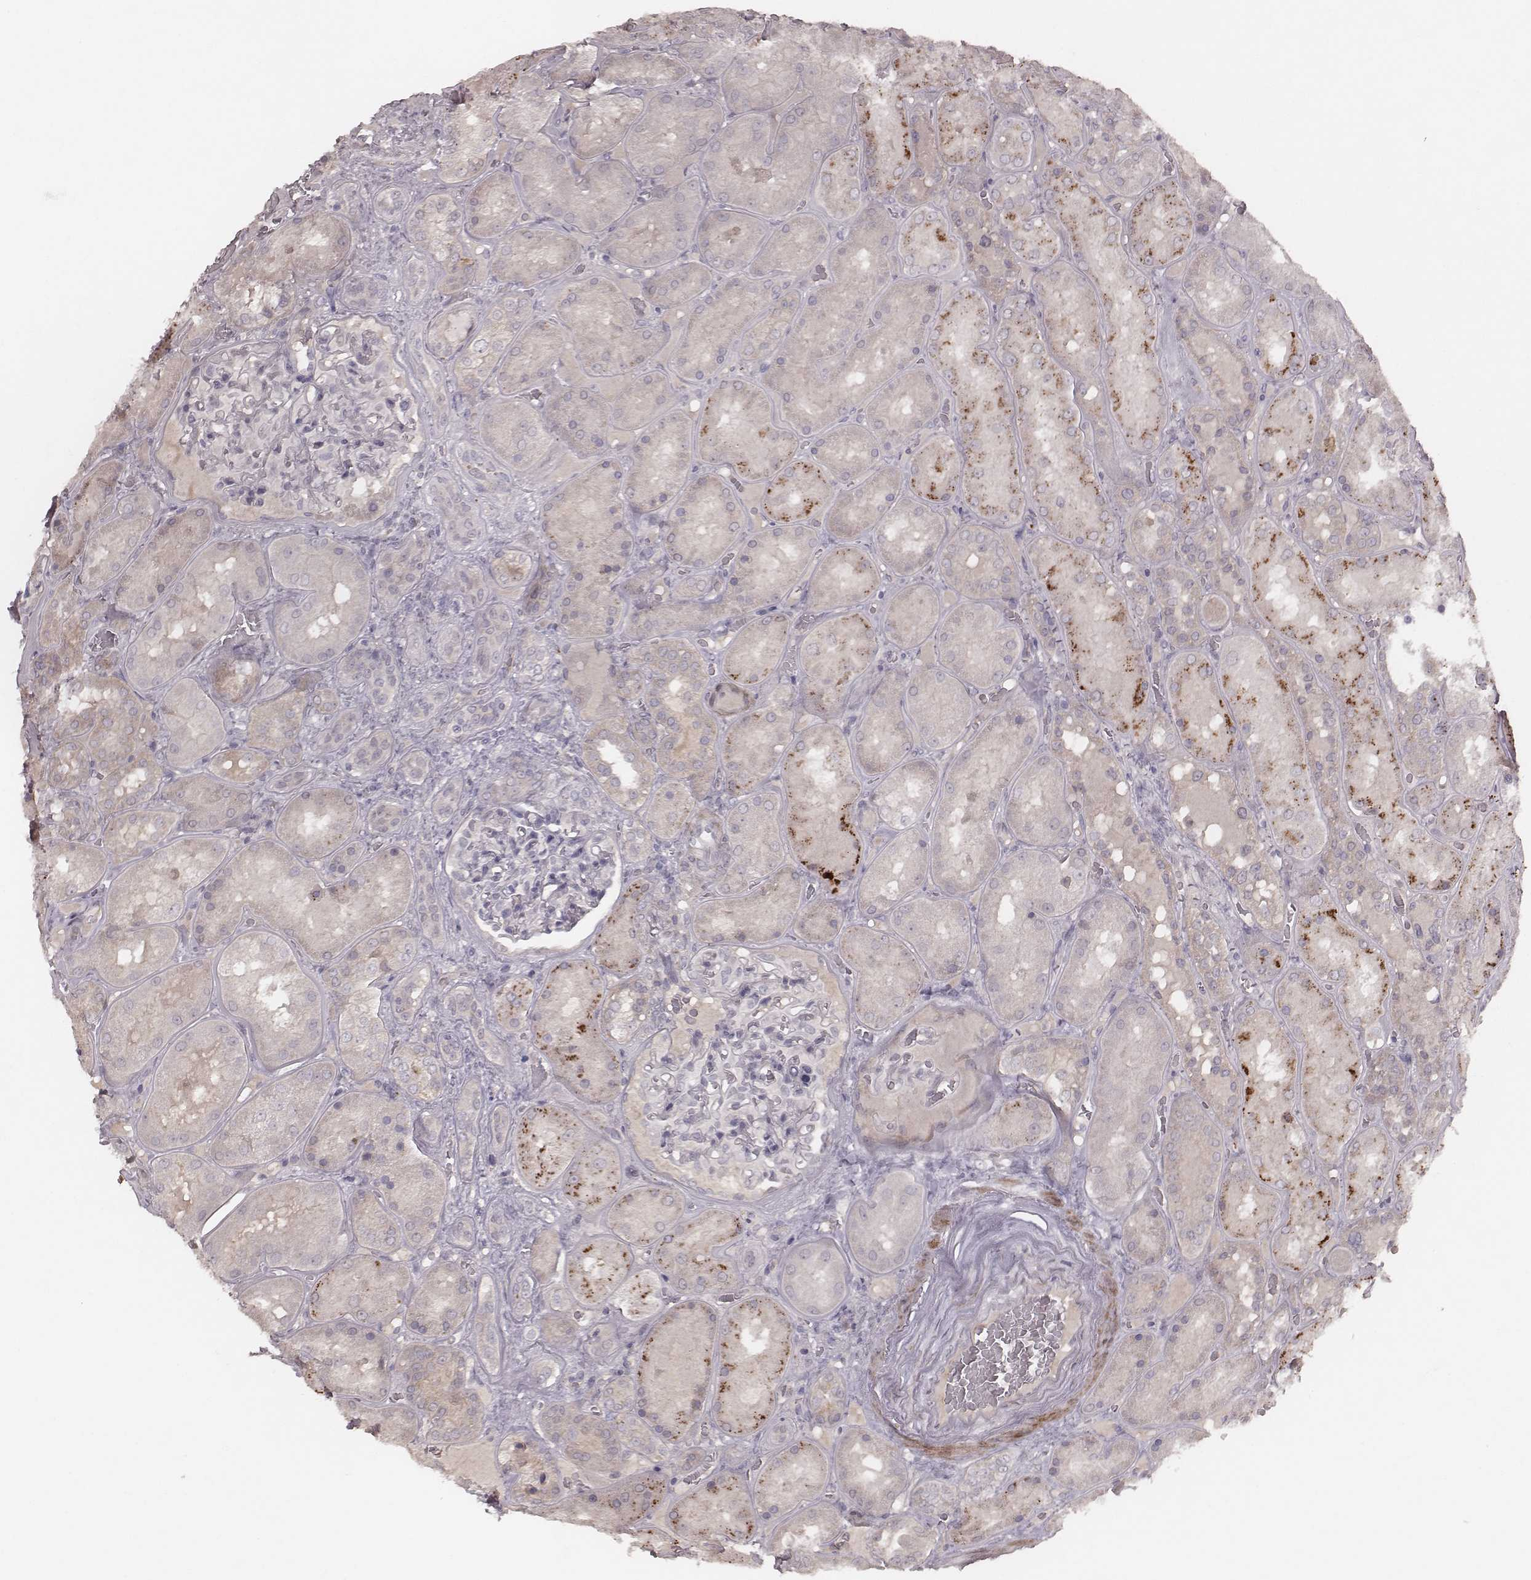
{"staining": {"intensity": "negative", "quantity": "none", "location": "none"}, "tissue": "kidney", "cell_type": "Cells in glomeruli", "image_type": "normal", "snomed": [{"axis": "morphology", "description": "Normal tissue, NOS"}, {"axis": "topography", "description": "Kidney"}], "caption": "An immunohistochemistry (IHC) image of normal kidney is shown. There is no staining in cells in glomeruli of kidney. (Immunohistochemistry, brightfield microscopy, high magnification).", "gene": "FAM13B", "patient": {"sex": "male", "age": 73}}